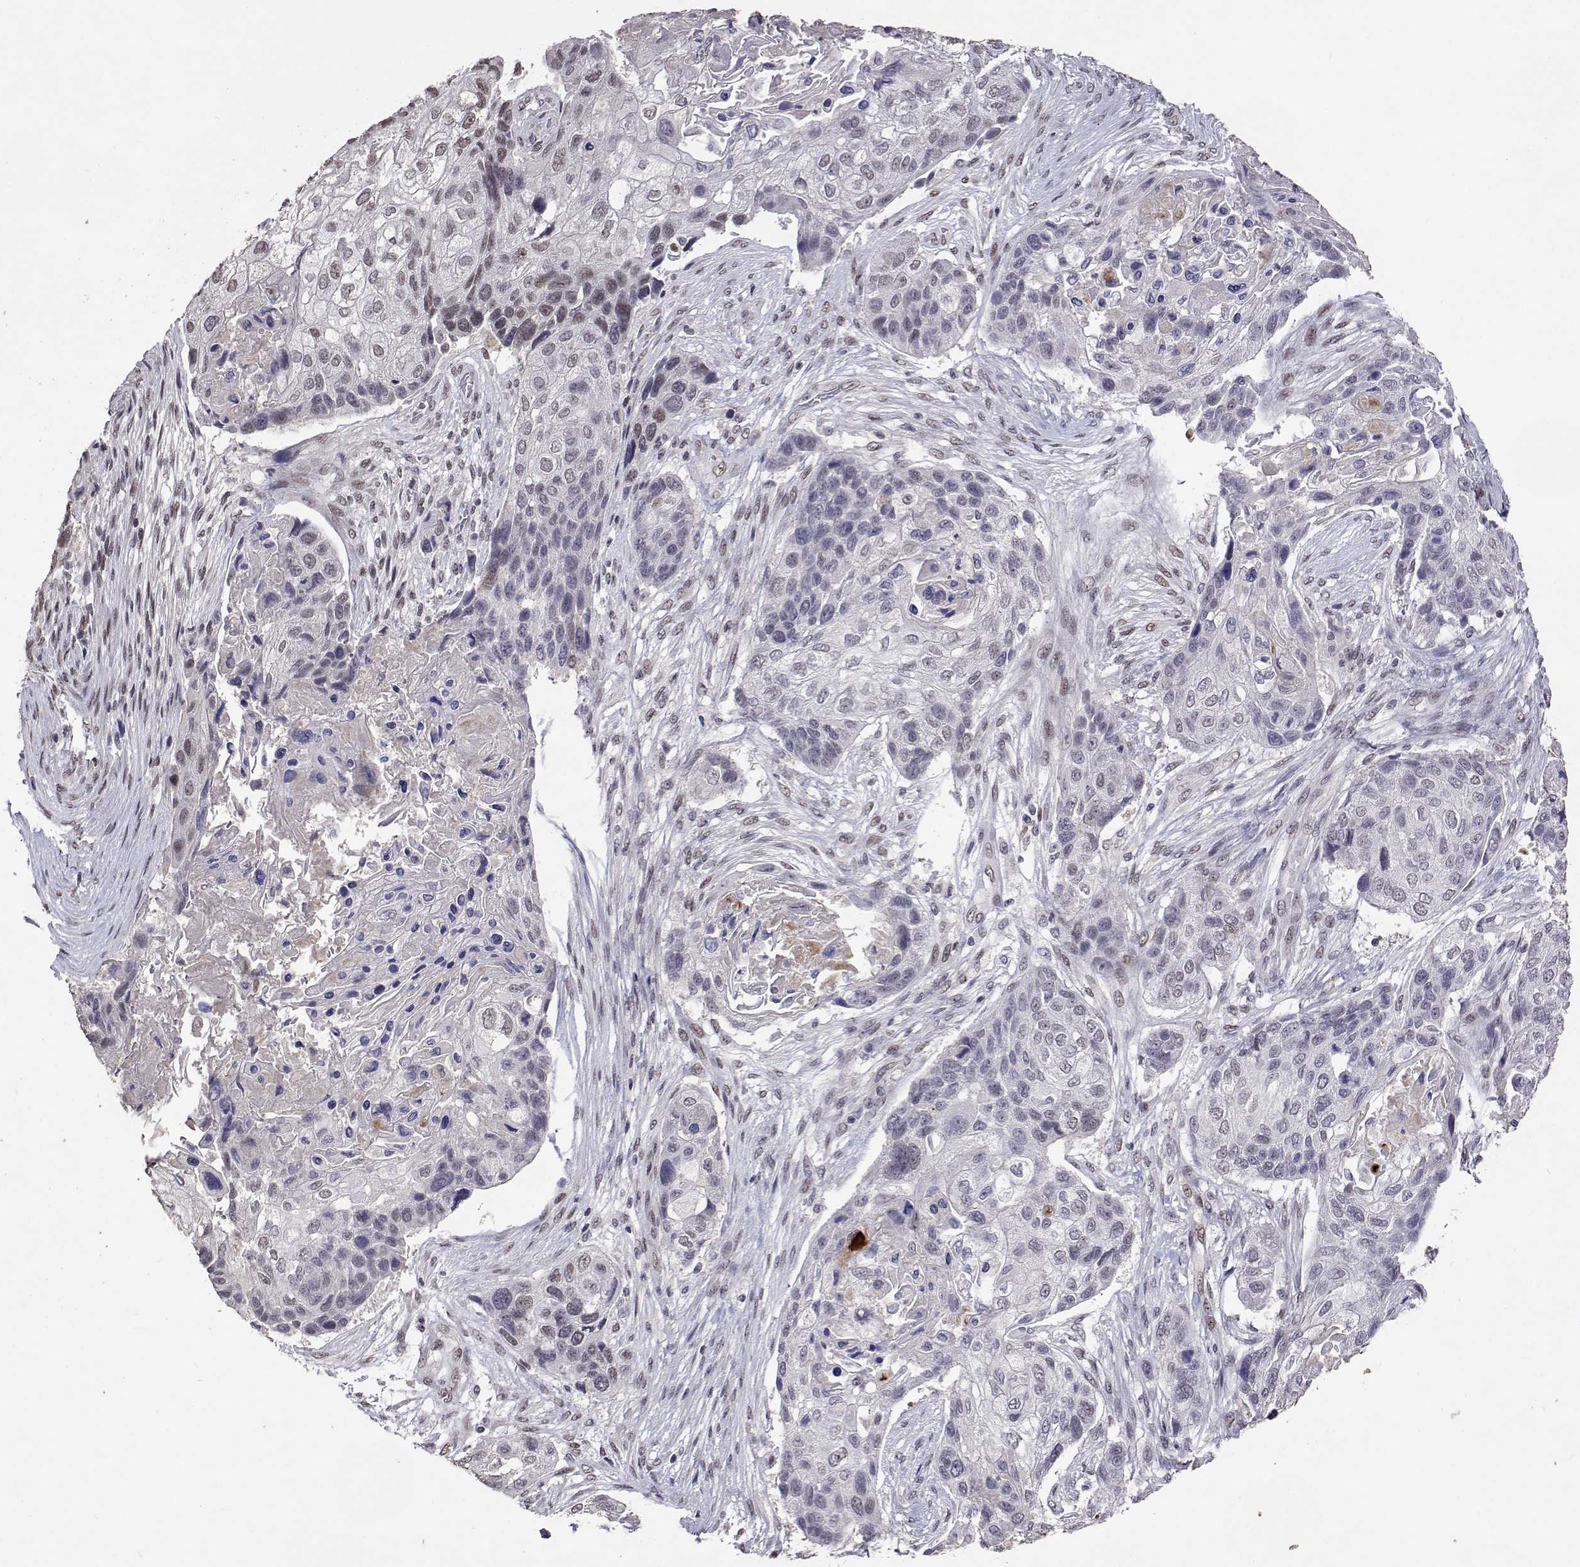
{"staining": {"intensity": "weak", "quantity": "<25%", "location": "nuclear"}, "tissue": "lung cancer", "cell_type": "Tumor cells", "image_type": "cancer", "snomed": [{"axis": "morphology", "description": "Squamous cell carcinoma, NOS"}, {"axis": "topography", "description": "Lung"}], "caption": "Lung cancer was stained to show a protein in brown. There is no significant positivity in tumor cells. Brightfield microscopy of immunohistochemistry (IHC) stained with DAB (brown) and hematoxylin (blue), captured at high magnification.", "gene": "HNRNPA0", "patient": {"sex": "male", "age": 69}}